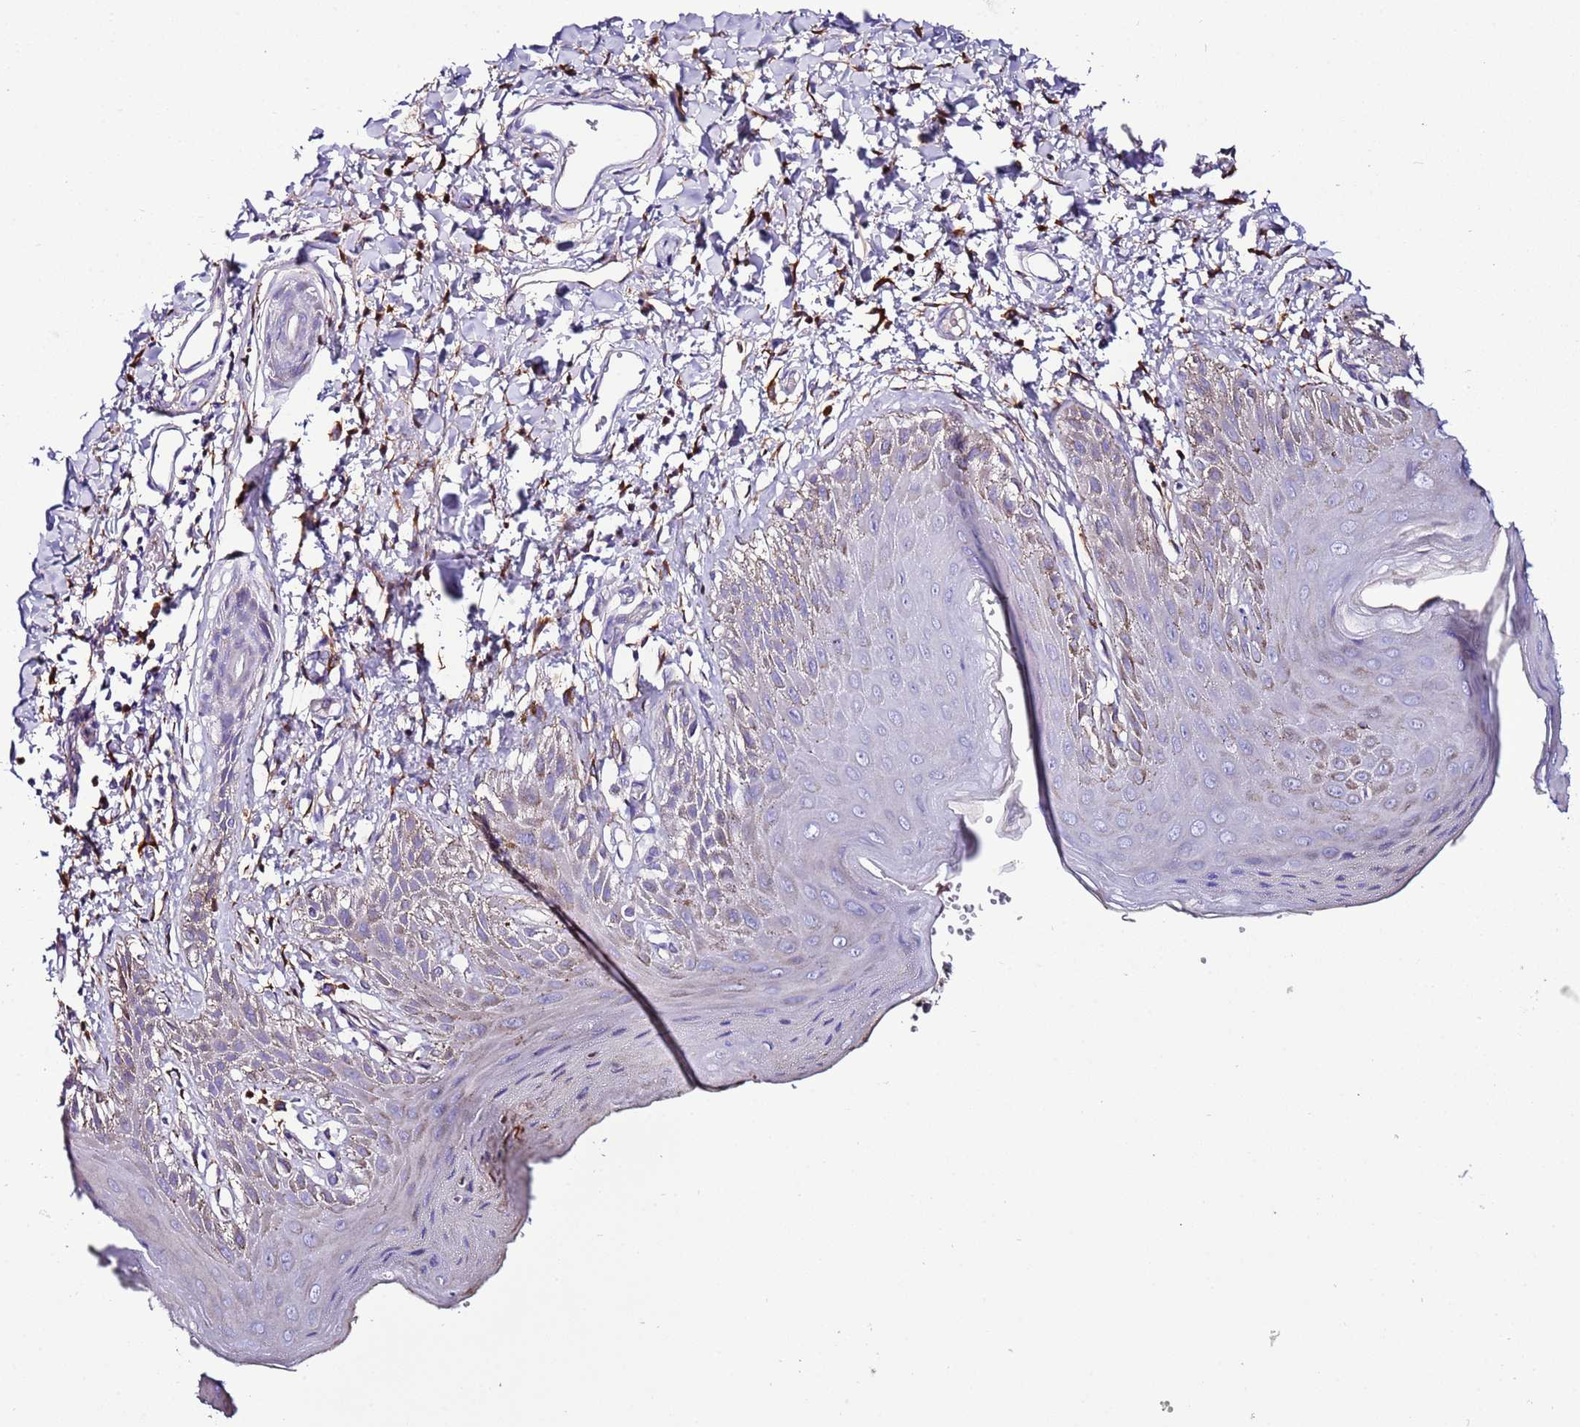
{"staining": {"intensity": "negative", "quantity": "none", "location": "none"}, "tissue": "skin", "cell_type": "Epidermal cells", "image_type": "normal", "snomed": [{"axis": "morphology", "description": "Normal tissue, NOS"}, {"axis": "topography", "description": "Anal"}], "caption": "This is an immunohistochemistry histopathology image of benign human skin. There is no staining in epidermal cells.", "gene": "FAM174C", "patient": {"sex": "male", "age": 44}}